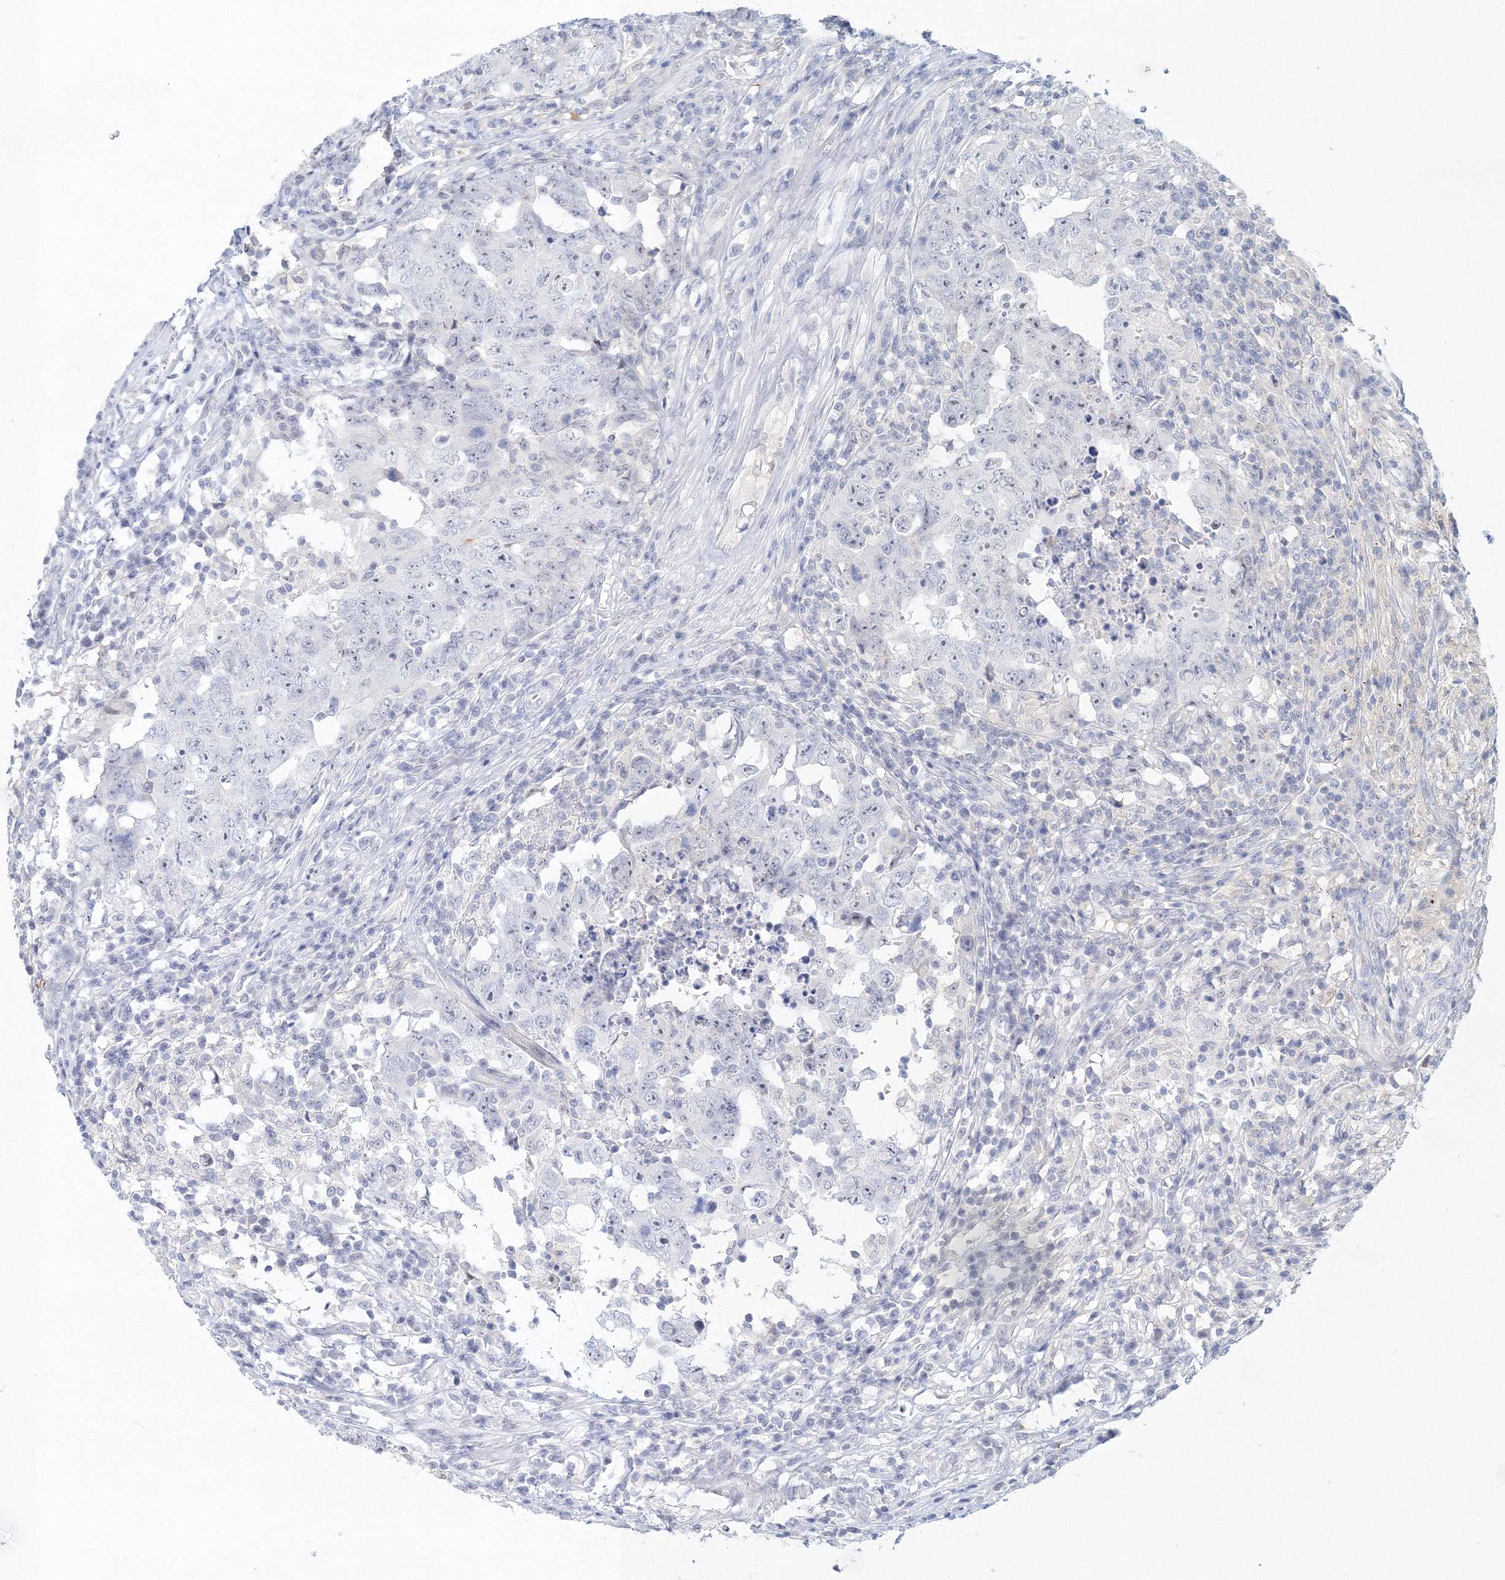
{"staining": {"intensity": "negative", "quantity": "none", "location": "none"}, "tissue": "testis cancer", "cell_type": "Tumor cells", "image_type": "cancer", "snomed": [{"axis": "morphology", "description": "Carcinoma, Embryonal, NOS"}, {"axis": "topography", "description": "Testis"}], "caption": "Immunohistochemical staining of embryonal carcinoma (testis) reveals no significant staining in tumor cells.", "gene": "VSIG1", "patient": {"sex": "male", "age": 26}}